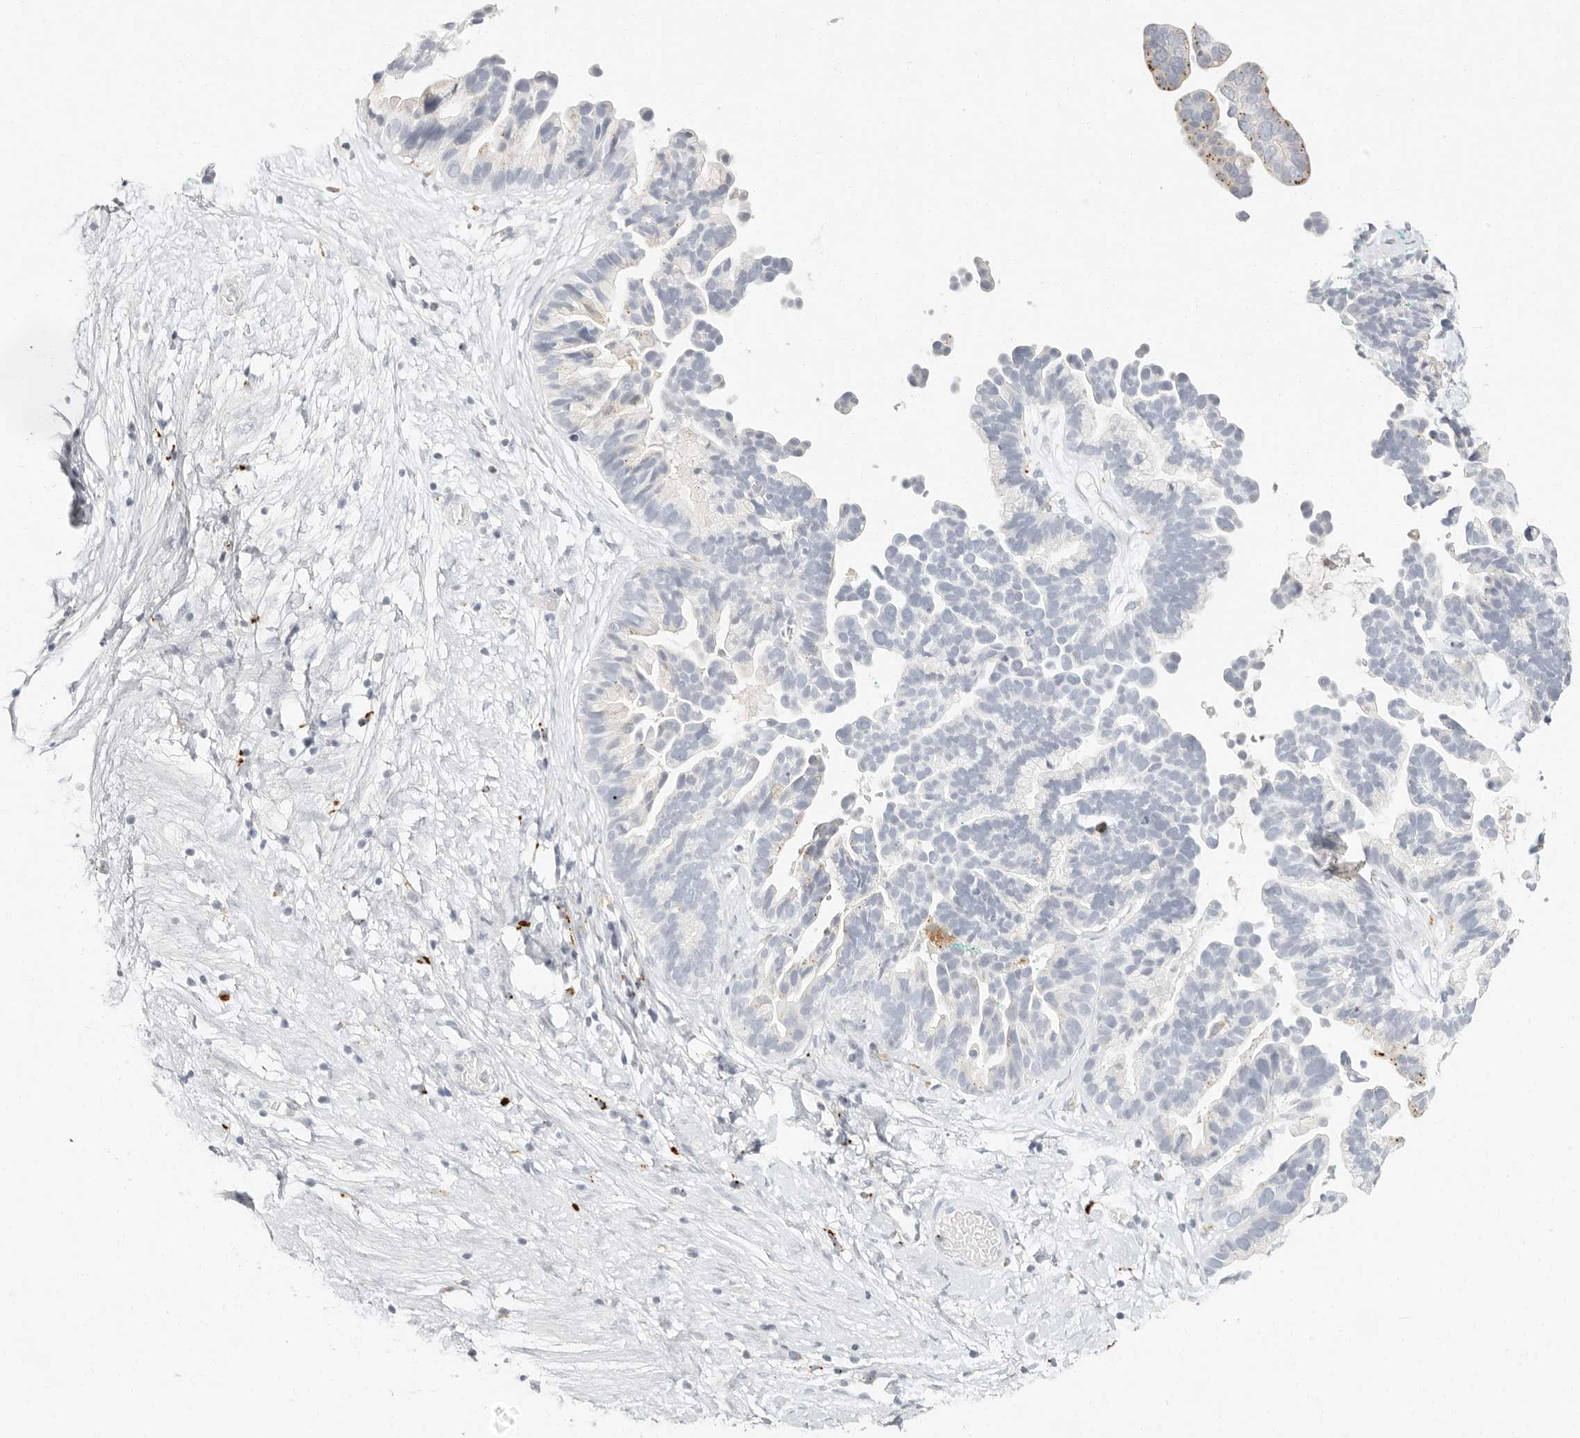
{"staining": {"intensity": "negative", "quantity": "none", "location": "none"}, "tissue": "ovarian cancer", "cell_type": "Tumor cells", "image_type": "cancer", "snomed": [{"axis": "morphology", "description": "Cystadenocarcinoma, serous, NOS"}, {"axis": "topography", "description": "Ovary"}], "caption": "This is an immunohistochemistry (IHC) image of human ovarian cancer. There is no positivity in tumor cells.", "gene": "RNASET2", "patient": {"sex": "female", "age": 56}}